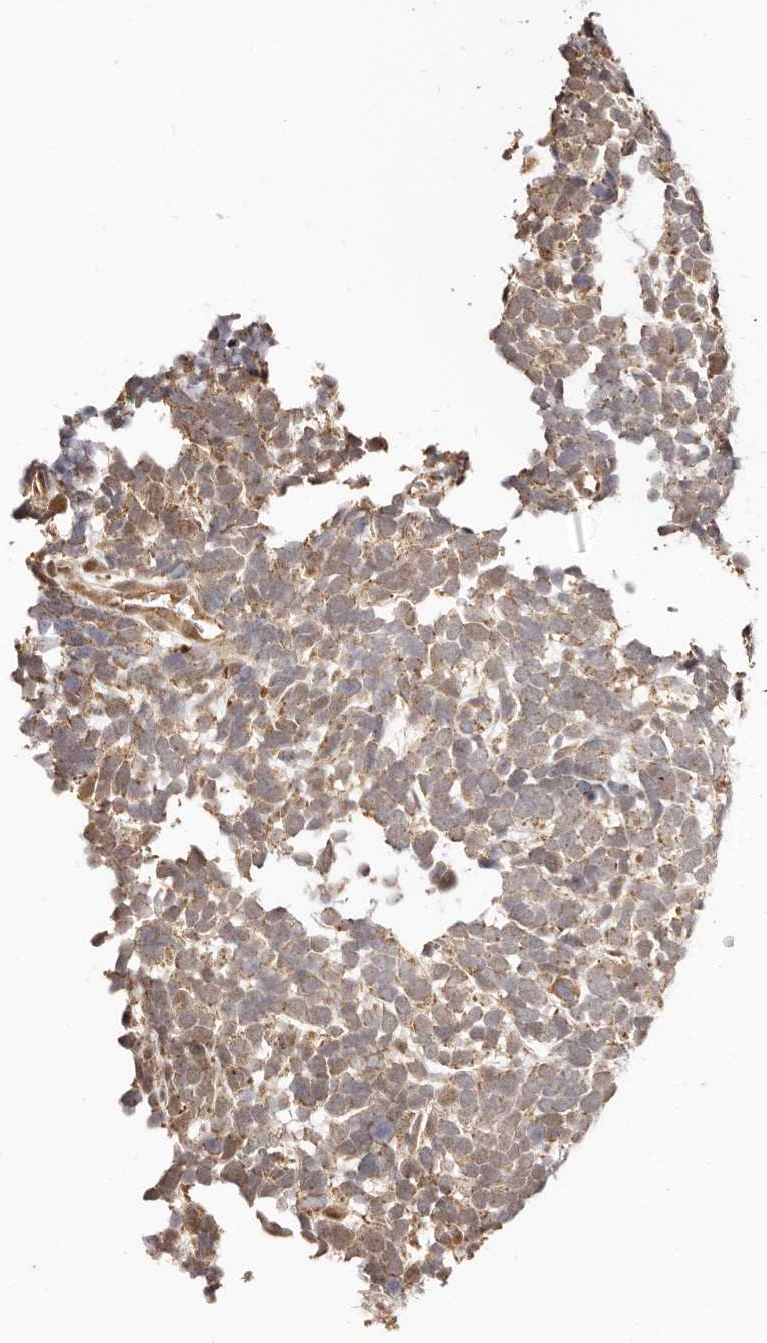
{"staining": {"intensity": "moderate", "quantity": ">75%", "location": "cytoplasmic/membranous"}, "tissue": "urothelial cancer", "cell_type": "Tumor cells", "image_type": "cancer", "snomed": [{"axis": "morphology", "description": "Urothelial carcinoma, High grade"}, {"axis": "topography", "description": "Urinary bladder"}], "caption": "Immunohistochemical staining of urothelial cancer shows moderate cytoplasmic/membranous protein positivity in approximately >75% of tumor cells.", "gene": "CTNNBL1", "patient": {"sex": "female", "age": 82}}